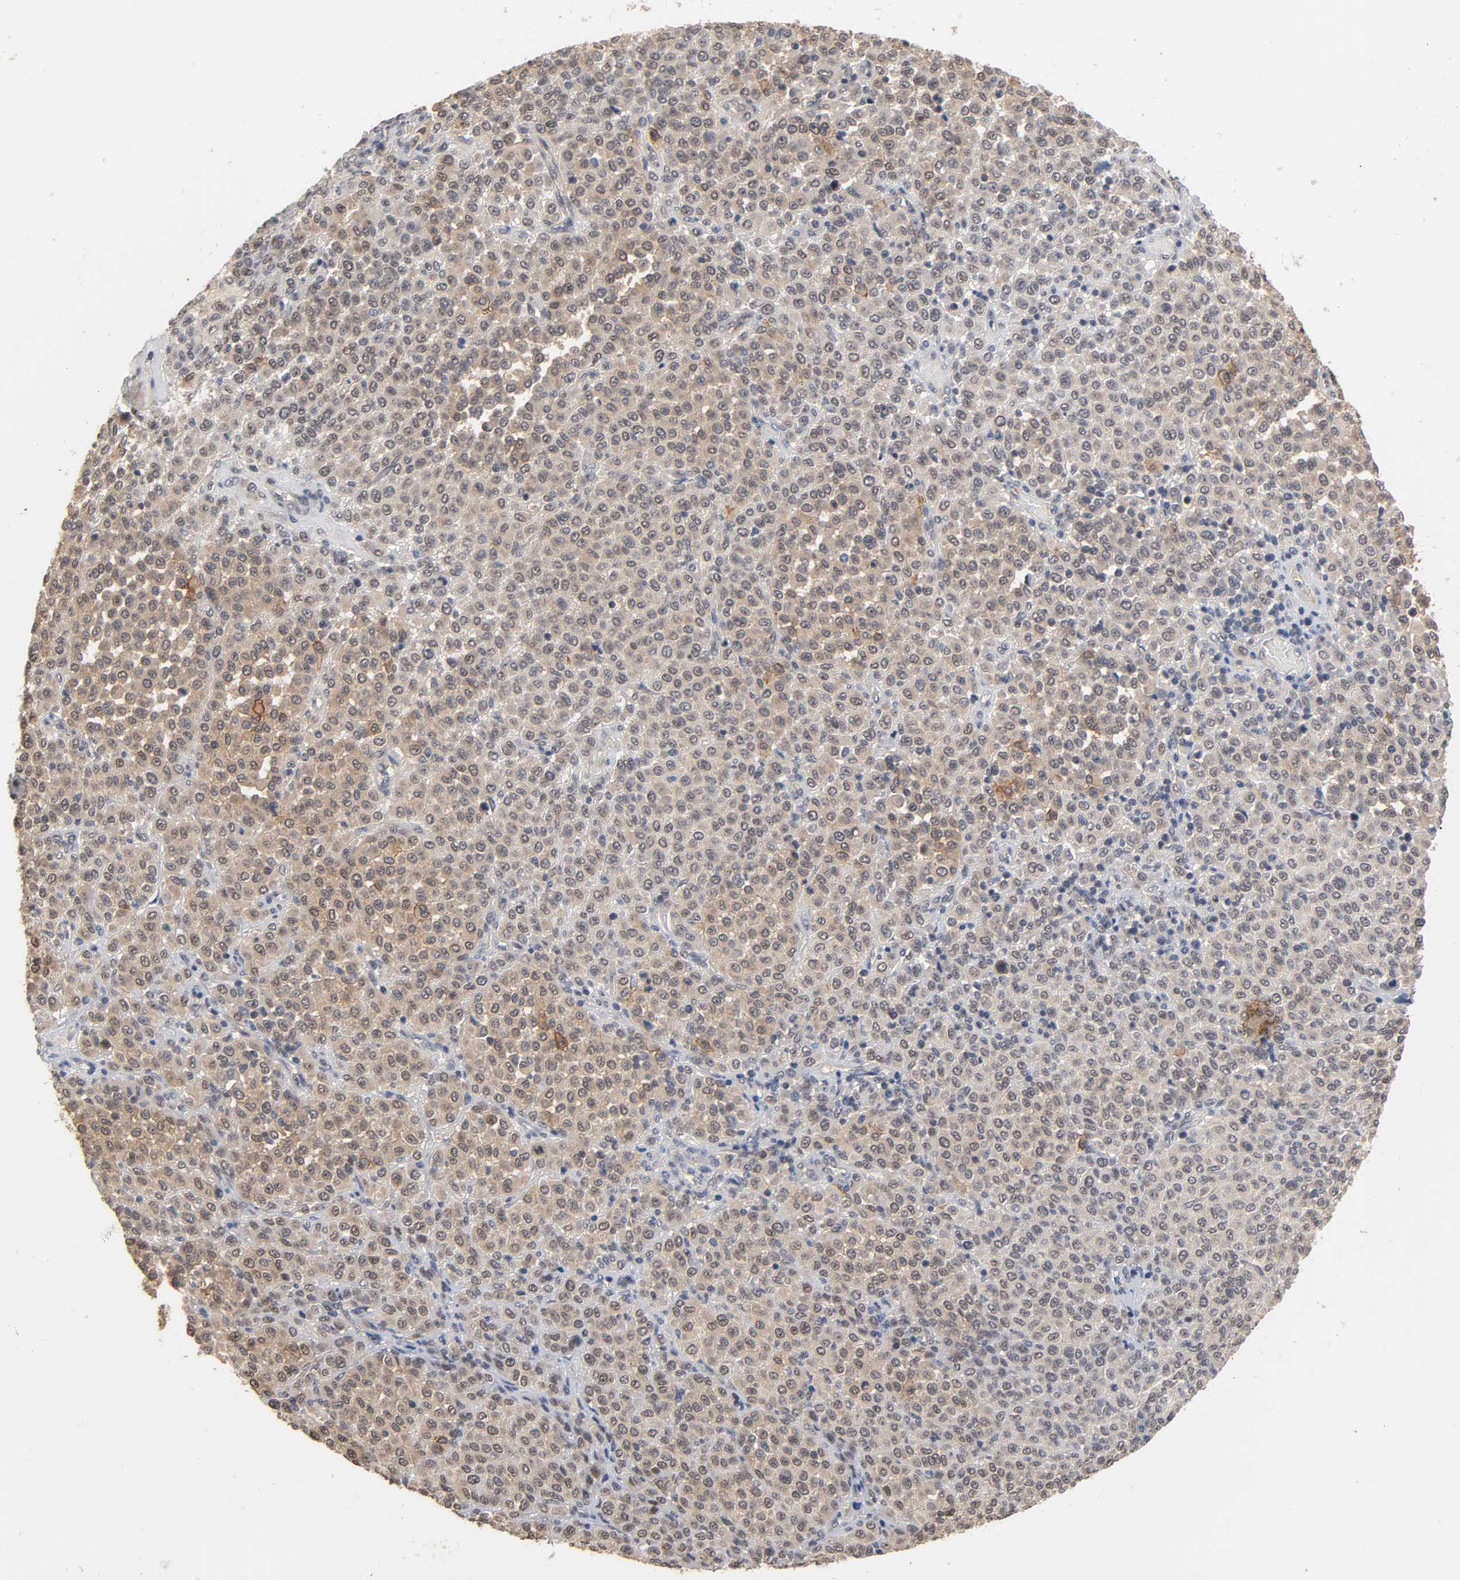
{"staining": {"intensity": "moderate", "quantity": ">75%", "location": "cytoplasmic/membranous"}, "tissue": "melanoma", "cell_type": "Tumor cells", "image_type": "cancer", "snomed": [{"axis": "morphology", "description": "Malignant melanoma, Metastatic site"}, {"axis": "topography", "description": "Pancreas"}], "caption": "Immunohistochemical staining of human malignant melanoma (metastatic site) reveals medium levels of moderate cytoplasmic/membranous staining in about >75% of tumor cells. The staining was performed using DAB to visualize the protein expression in brown, while the nuclei were stained in blue with hematoxylin (Magnification: 20x).", "gene": "HTR1E", "patient": {"sex": "female", "age": 30}}